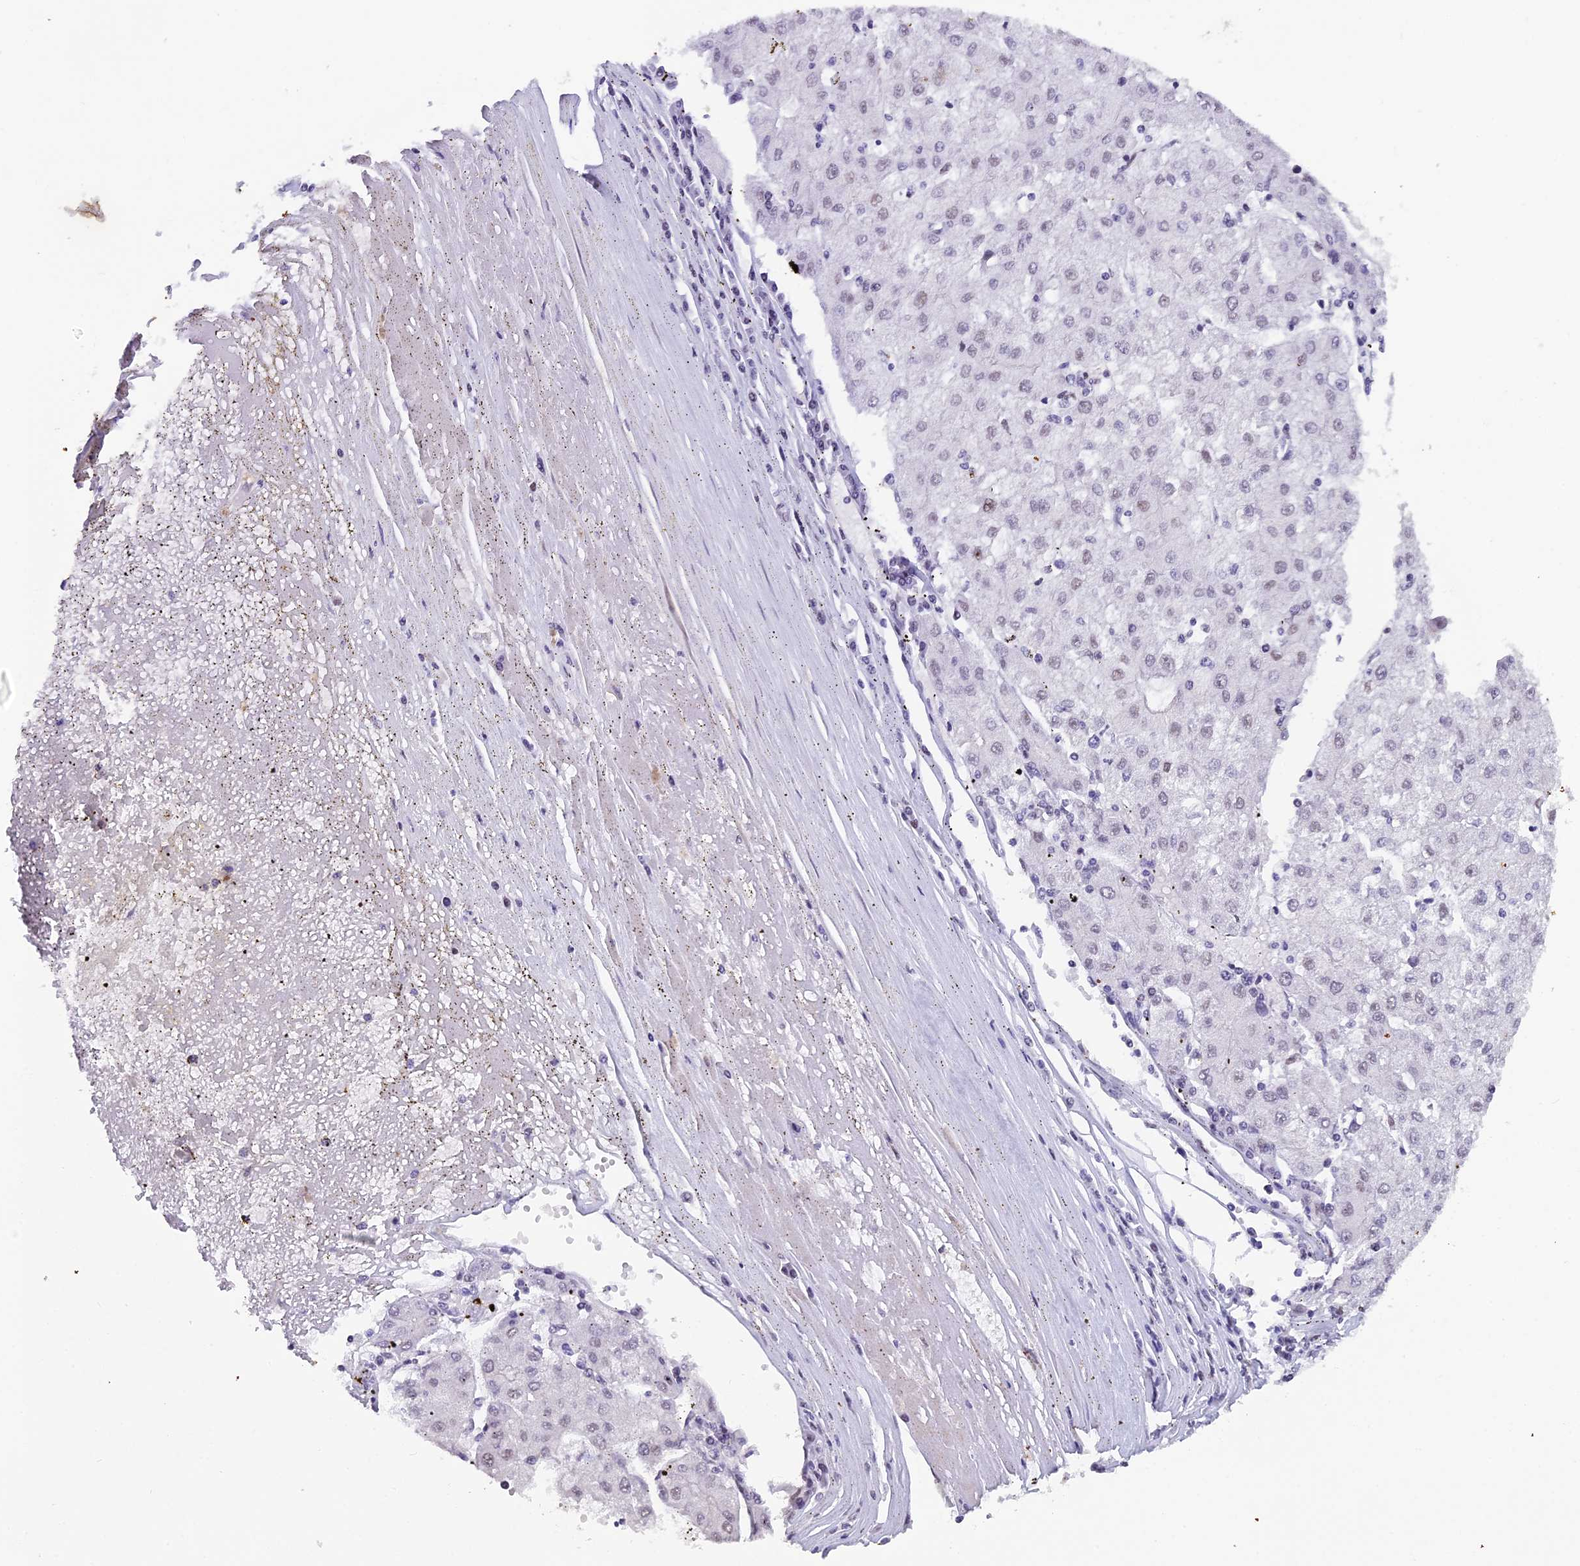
{"staining": {"intensity": "weak", "quantity": "<25%", "location": "nuclear"}, "tissue": "liver cancer", "cell_type": "Tumor cells", "image_type": "cancer", "snomed": [{"axis": "morphology", "description": "Carcinoma, Hepatocellular, NOS"}, {"axis": "topography", "description": "Liver"}], "caption": "High magnification brightfield microscopy of liver cancer stained with DAB (brown) and counterstained with hematoxylin (blue): tumor cells show no significant expression.", "gene": "XKR9", "patient": {"sex": "male", "age": 72}}